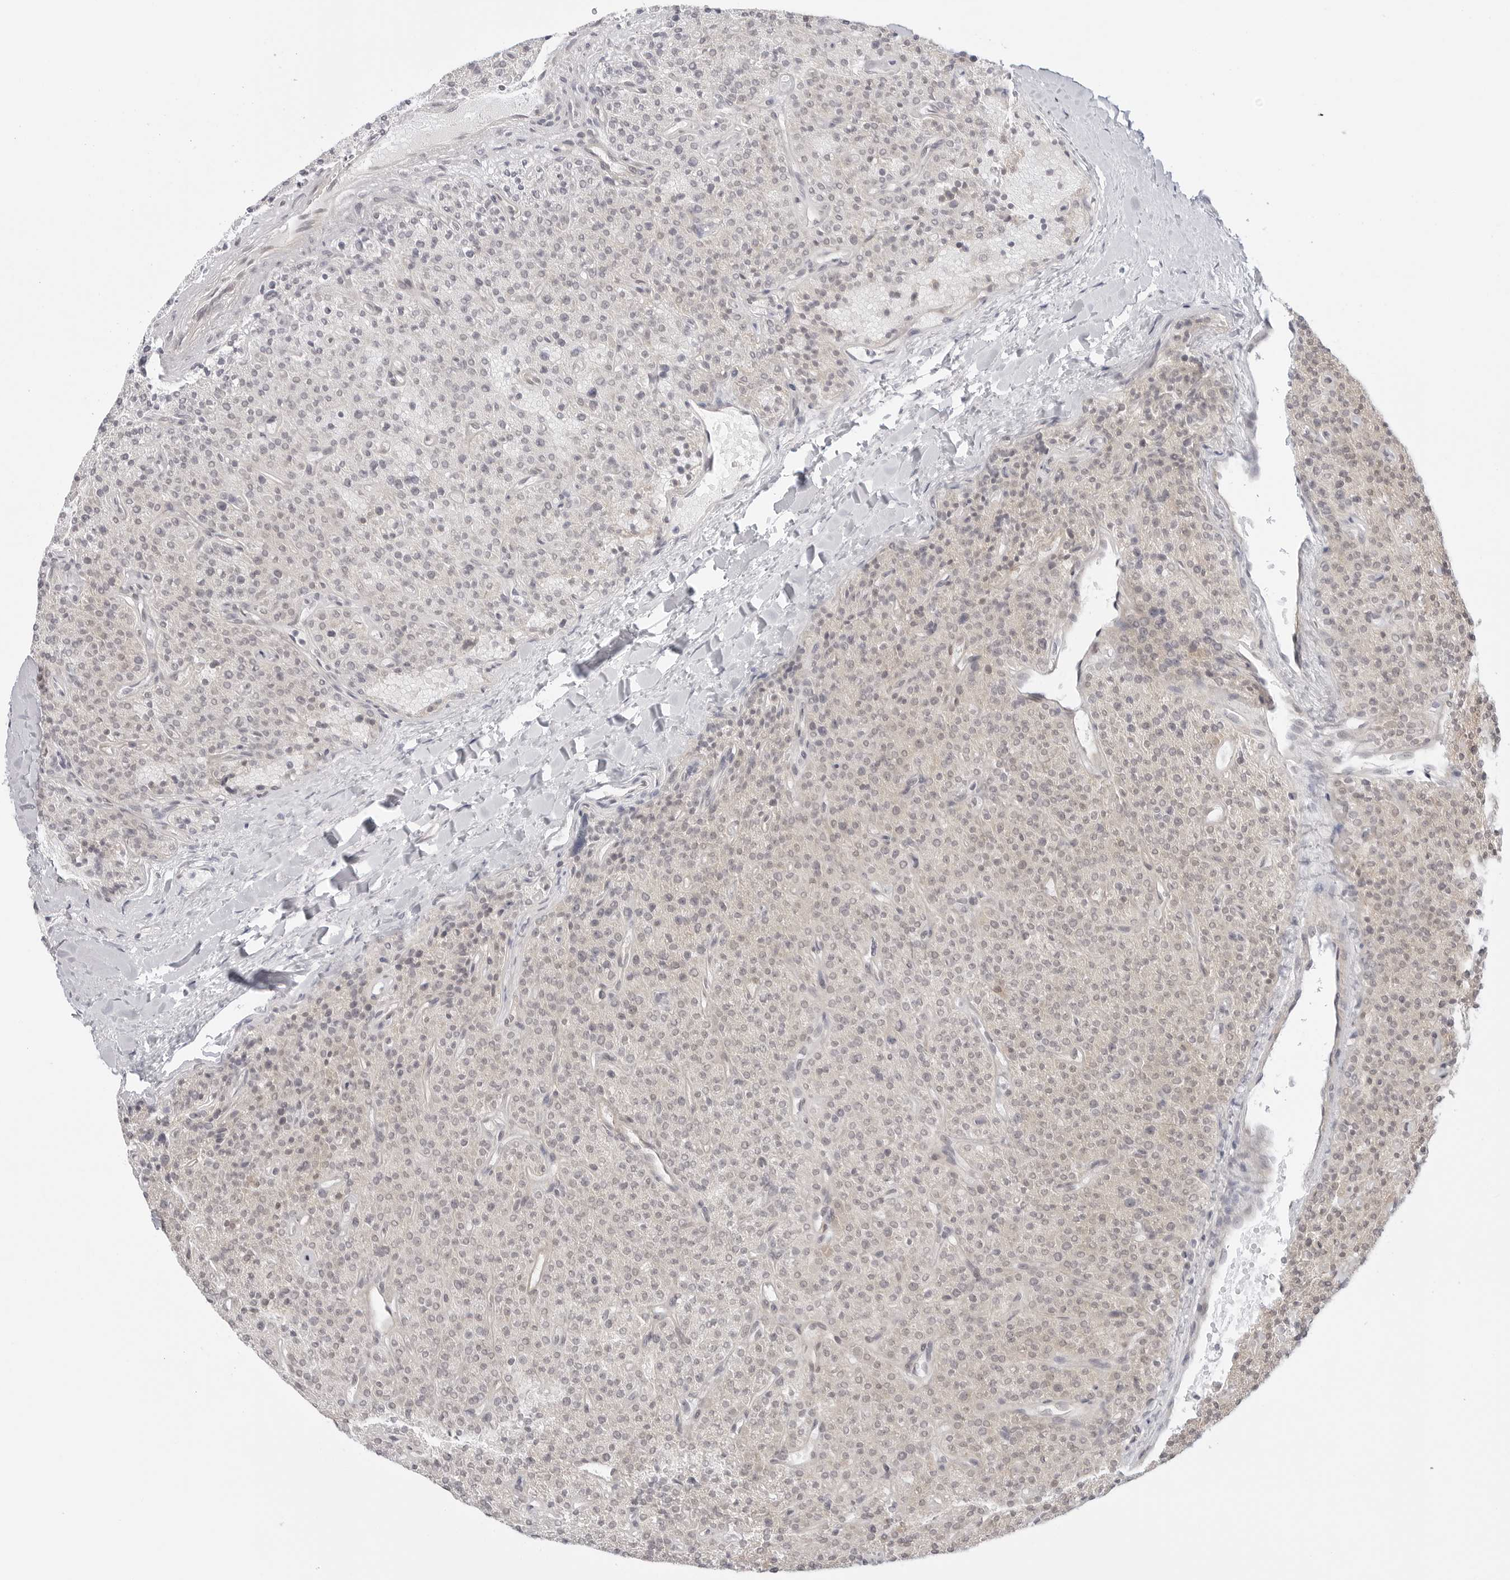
{"staining": {"intensity": "moderate", "quantity": "25%-75%", "location": "cytoplasmic/membranous"}, "tissue": "parathyroid gland", "cell_type": "Glandular cells", "image_type": "normal", "snomed": [{"axis": "morphology", "description": "Normal tissue, NOS"}, {"axis": "topography", "description": "Parathyroid gland"}], "caption": "Protein staining of normal parathyroid gland demonstrates moderate cytoplasmic/membranous staining in about 25%-75% of glandular cells.", "gene": "TCP1", "patient": {"sex": "male", "age": 46}}